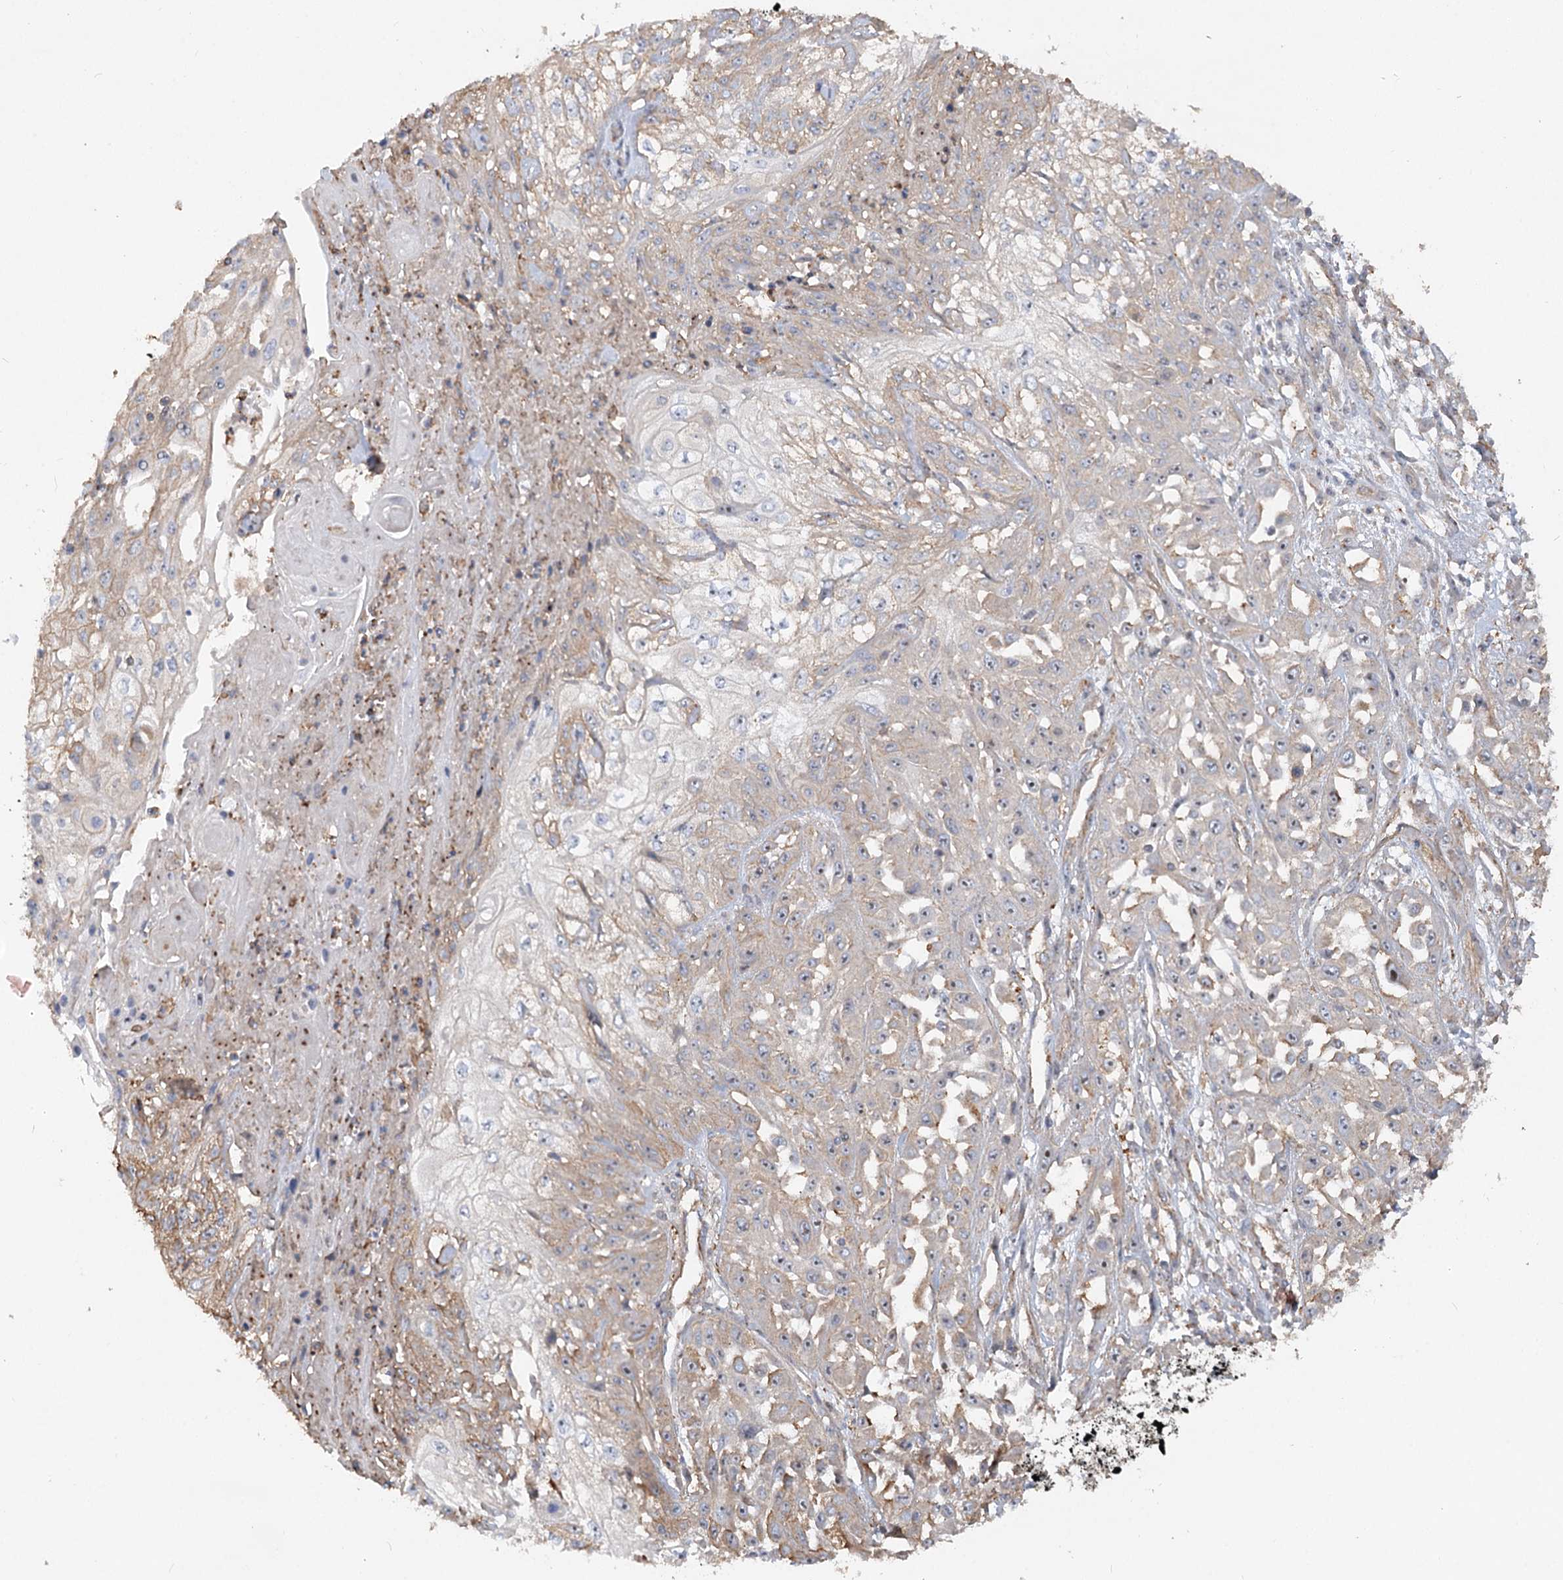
{"staining": {"intensity": "weak", "quantity": "<25%", "location": "cytoplasmic/membranous"}, "tissue": "skin cancer", "cell_type": "Tumor cells", "image_type": "cancer", "snomed": [{"axis": "morphology", "description": "Squamous cell carcinoma, NOS"}, {"axis": "morphology", "description": "Squamous cell carcinoma, metastatic, NOS"}, {"axis": "topography", "description": "Skin"}, {"axis": "topography", "description": "Lymph node"}], "caption": "Image shows no significant protein staining in tumor cells of skin metastatic squamous cell carcinoma. (DAB immunohistochemistry visualized using brightfield microscopy, high magnification).", "gene": "WDR36", "patient": {"sex": "male", "age": 75}}